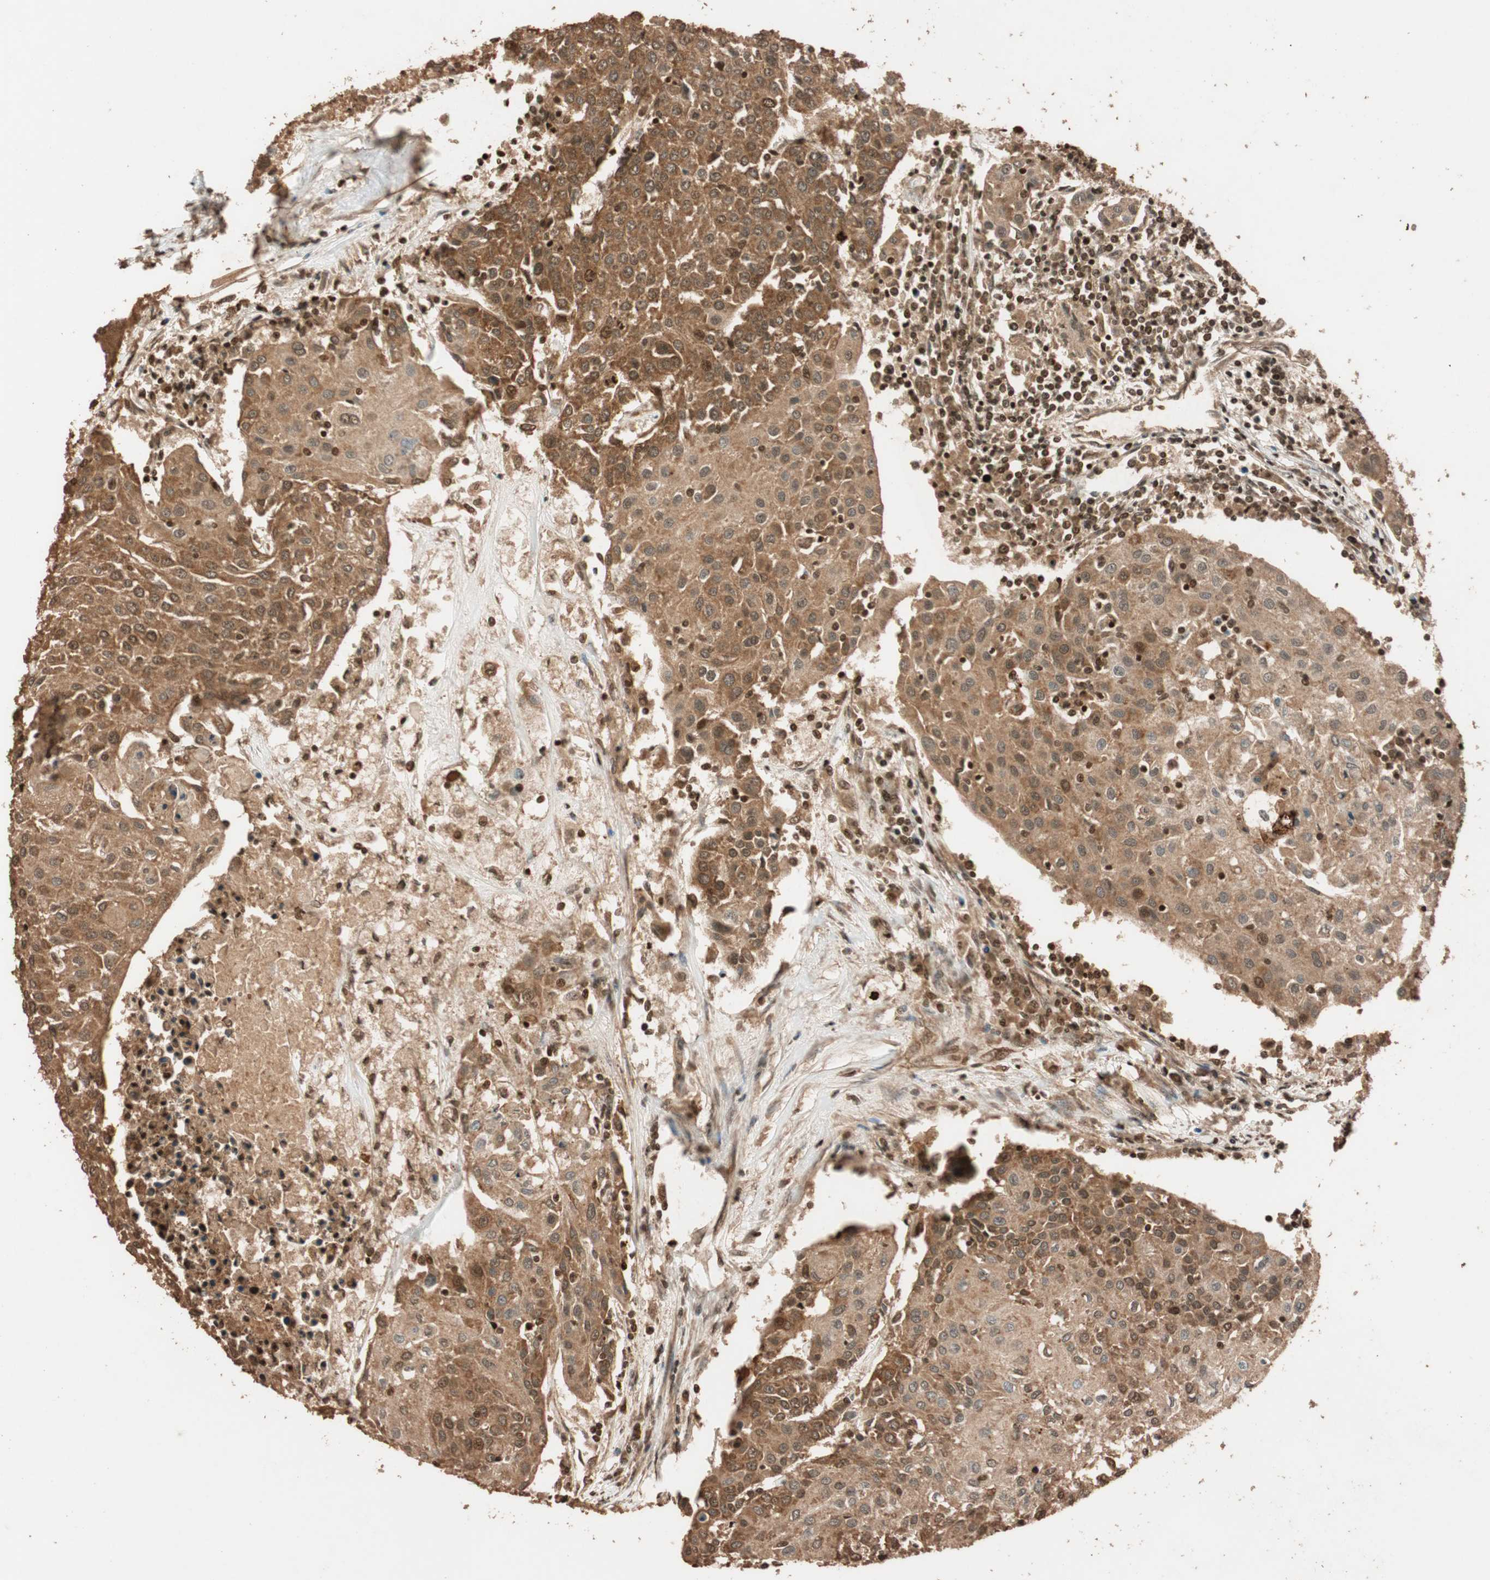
{"staining": {"intensity": "strong", "quantity": ">75%", "location": "cytoplasmic/membranous"}, "tissue": "urothelial cancer", "cell_type": "Tumor cells", "image_type": "cancer", "snomed": [{"axis": "morphology", "description": "Urothelial carcinoma, High grade"}, {"axis": "topography", "description": "Urinary bladder"}], "caption": "Human urothelial cancer stained with a protein marker reveals strong staining in tumor cells.", "gene": "ALKBH5", "patient": {"sex": "female", "age": 85}}